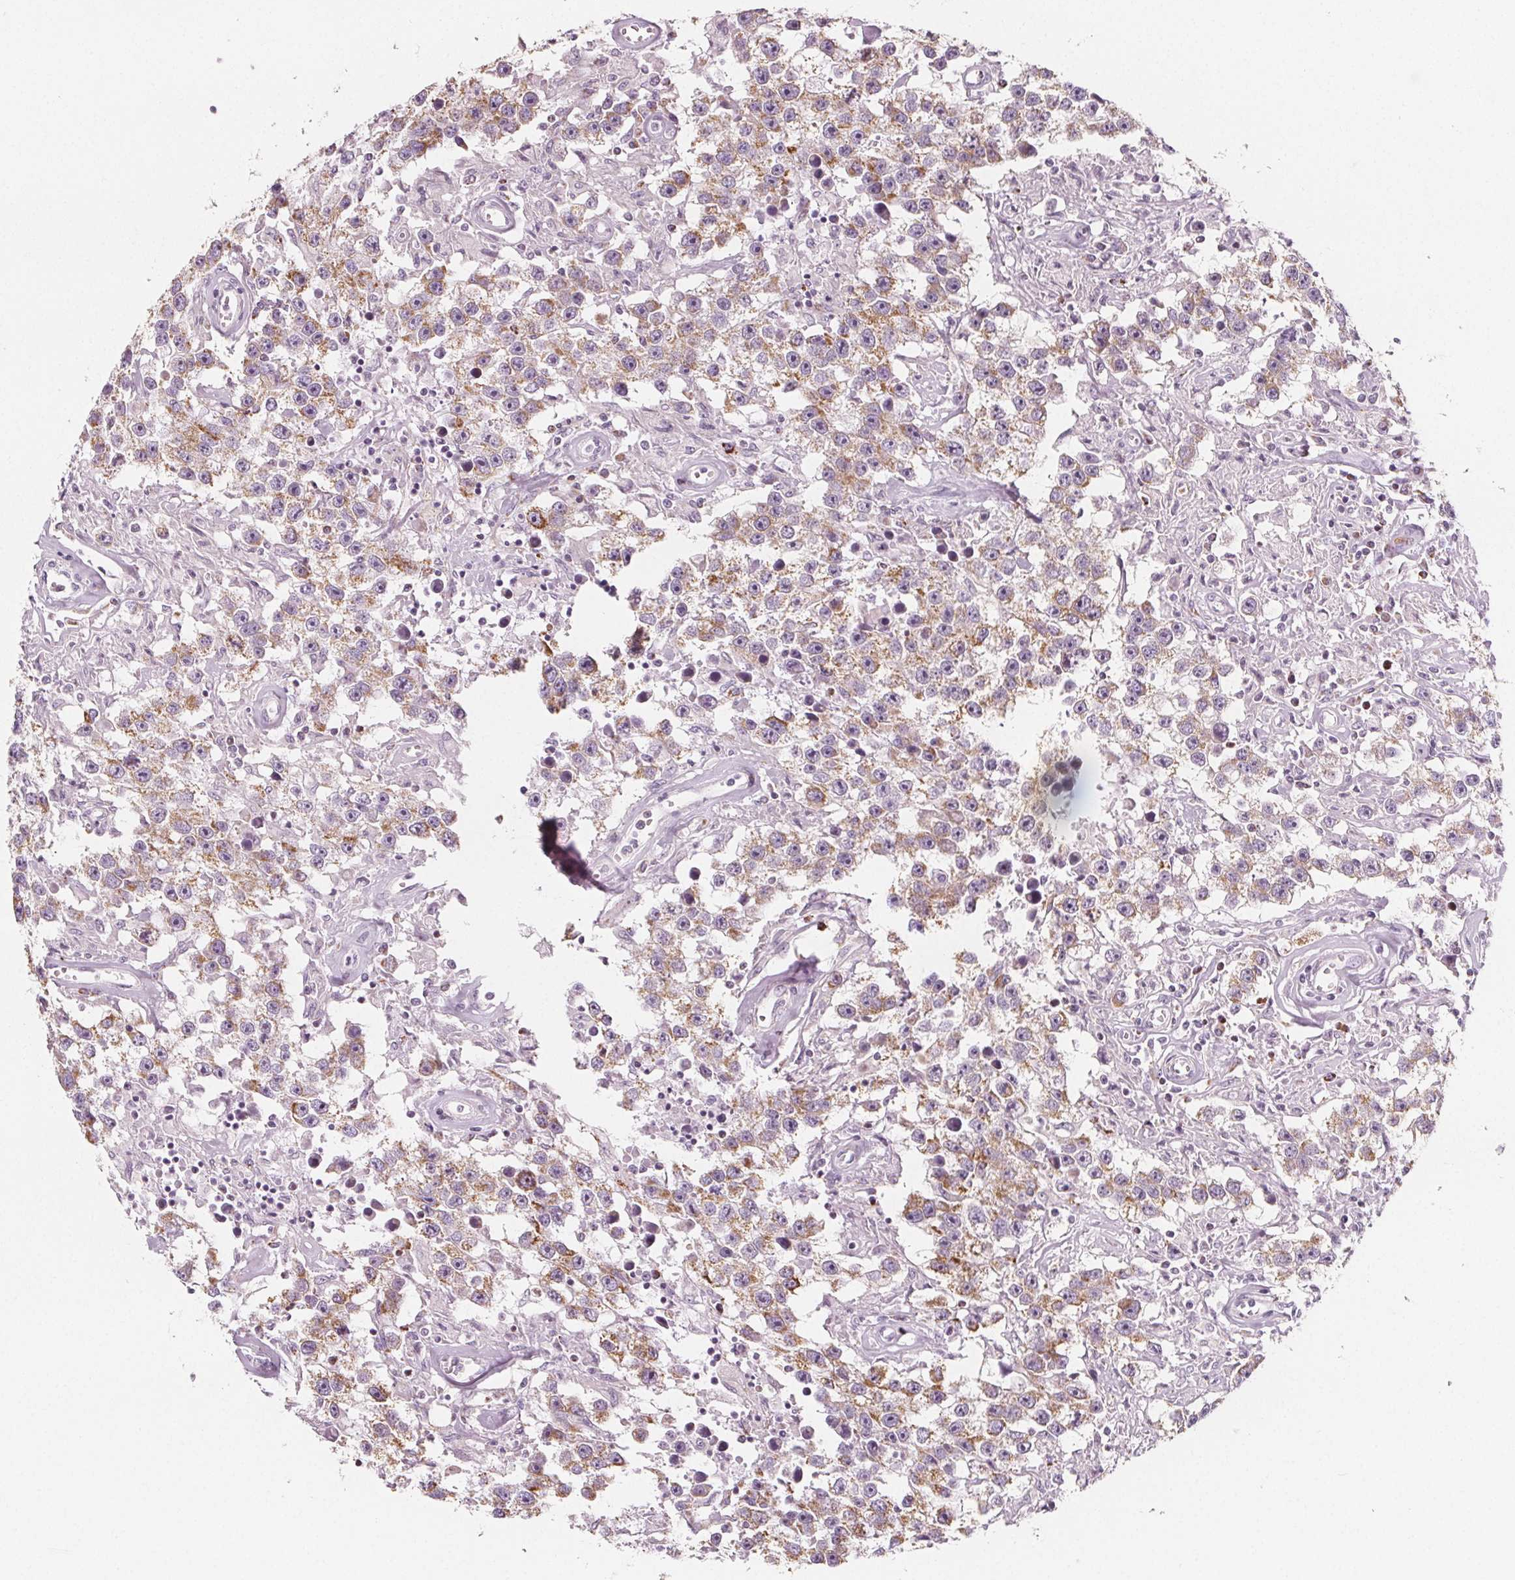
{"staining": {"intensity": "weak", "quantity": ">75%", "location": "cytoplasmic/membranous"}, "tissue": "testis cancer", "cell_type": "Tumor cells", "image_type": "cancer", "snomed": [{"axis": "morphology", "description": "Seminoma, NOS"}, {"axis": "topography", "description": "Testis"}], "caption": "Protein staining of testis cancer tissue demonstrates weak cytoplasmic/membranous expression in approximately >75% of tumor cells. The staining was performed using DAB (3,3'-diaminobenzidine), with brown indicating positive protein expression. Nuclei are stained blue with hematoxylin.", "gene": "IL17C", "patient": {"sex": "male", "age": 43}}